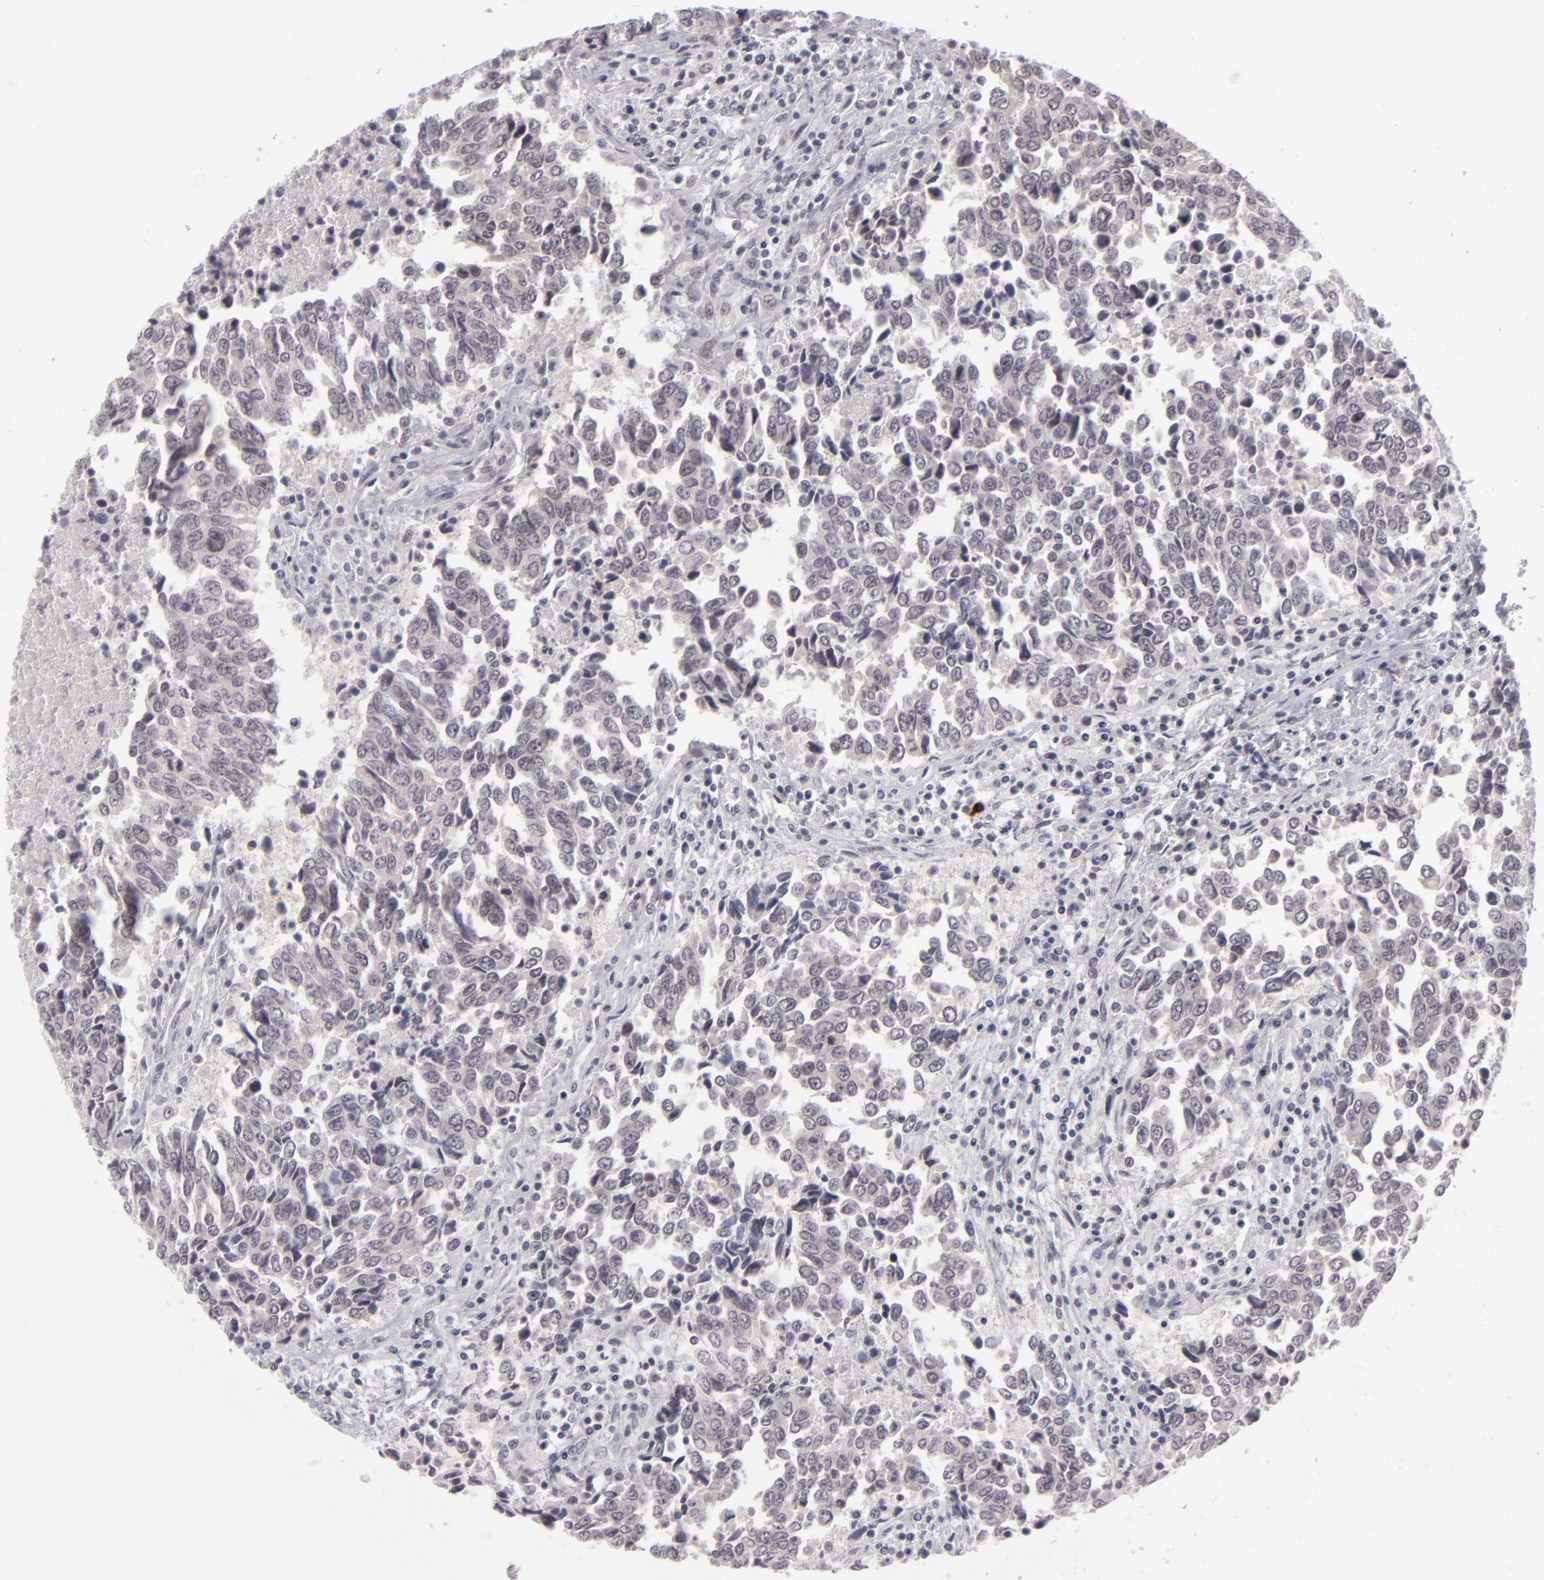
{"staining": {"intensity": "negative", "quantity": "none", "location": "none"}, "tissue": "urothelial cancer", "cell_type": "Tumor cells", "image_type": "cancer", "snomed": [{"axis": "morphology", "description": "Urothelial carcinoma, High grade"}, {"axis": "topography", "description": "Urinary bladder"}], "caption": "This is an IHC micrograph of urothelial carcinoma (high-grade). There is no positivity in tumor cells.", "gene": "ZNF205", "patient": {"sex": "male", "age": 86}}